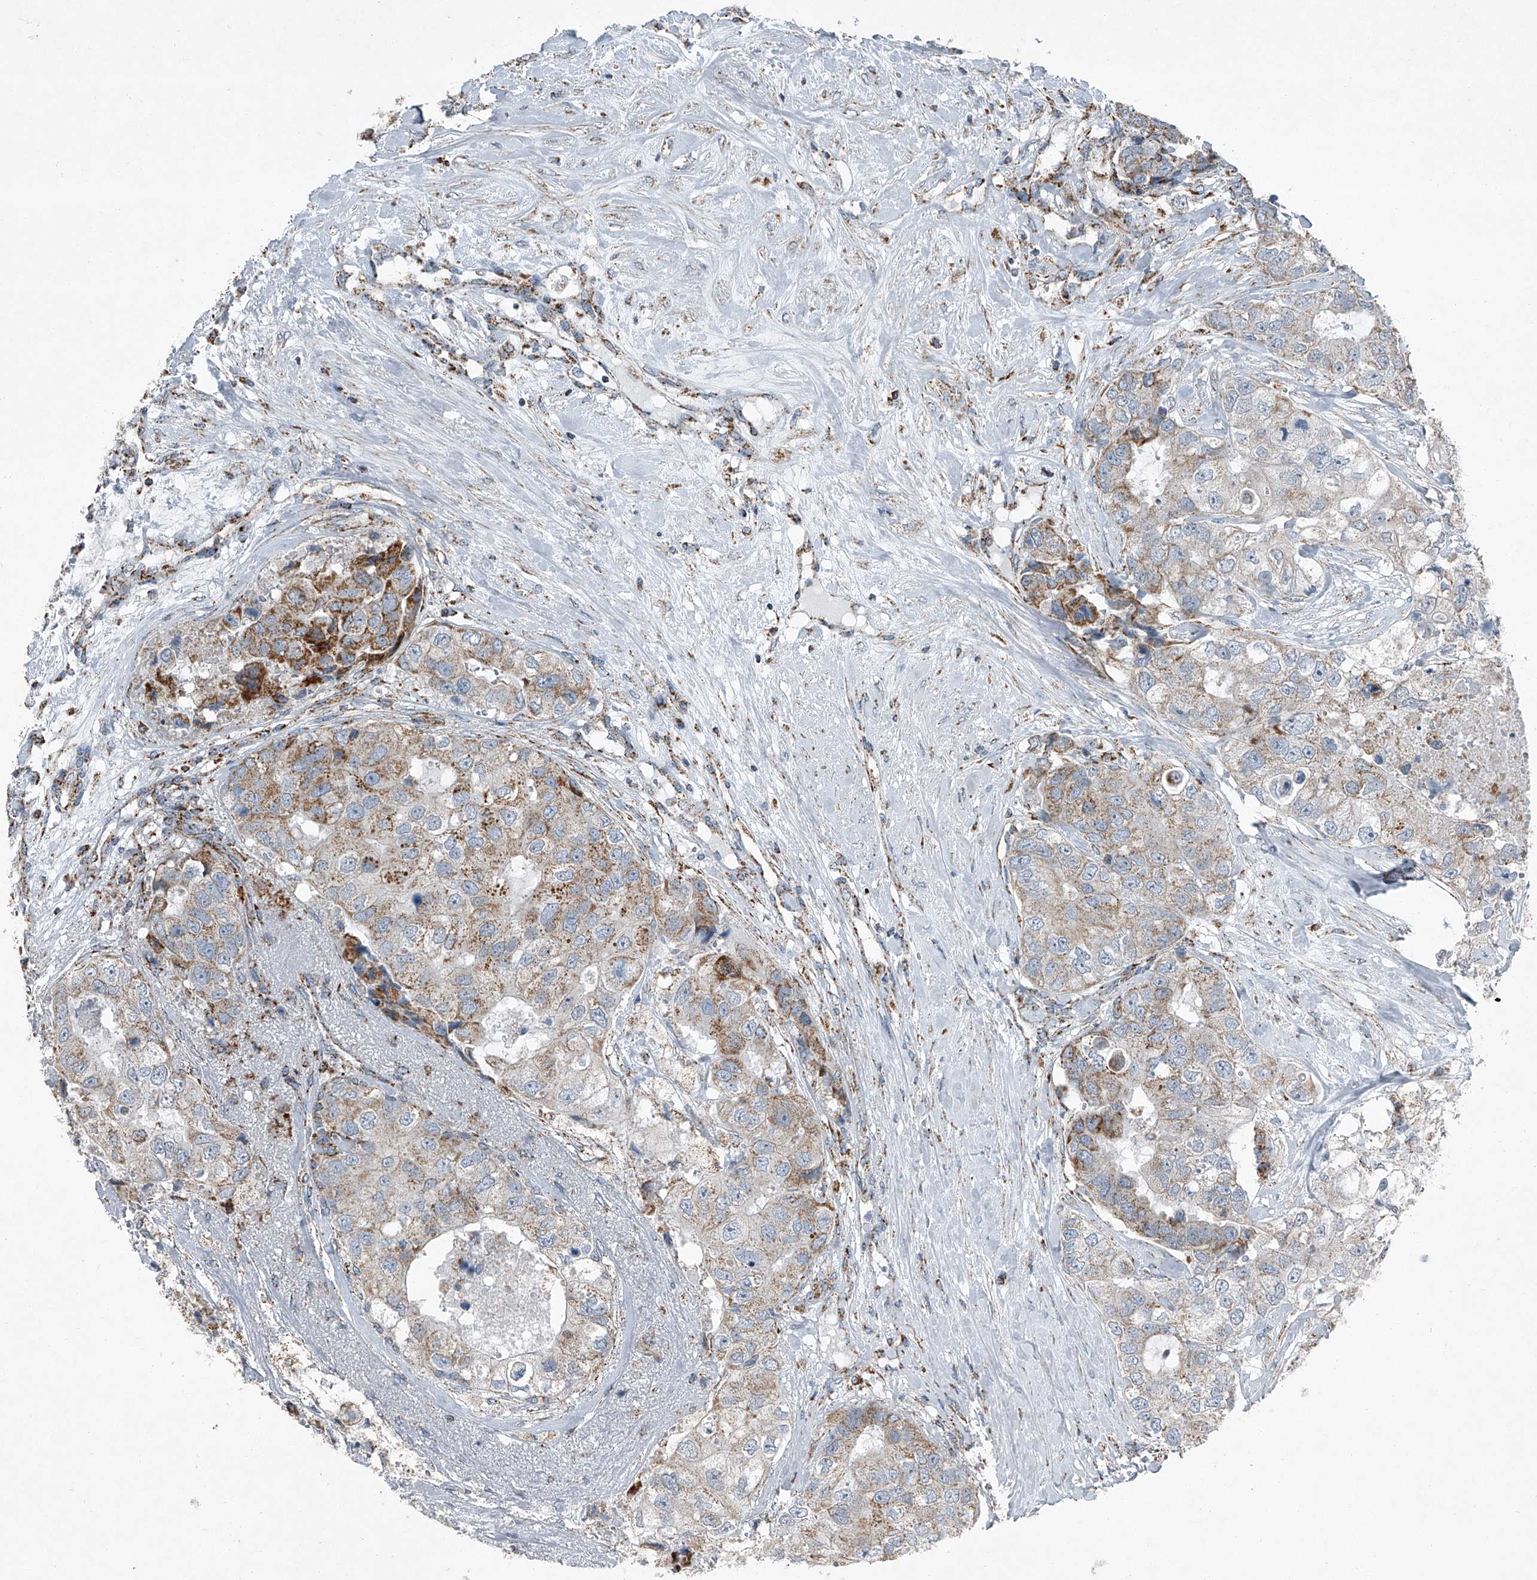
{"staining": {"intensity": "moderate", "quantity": "25%-75%", "location": "cytoplasmic/membranous"}, "tissue": "breast cancer", "cell_type": "Tumor cells", "image_type": "cancer", "snomed": [{"axis": "morphology", "description": "Duct carcinoma"}, {"axis": "topography", "description": "Breast"}], "caption": "Breast intraductal carcinoma stained with DAB IHC reveals medium levels of moderate cytoplasmic/membranous expression in about 25%-75% of tumor cells. Nuclei are stained in blue.", "gene": "CHRNA7", "patient": {"sex": "female", "age": 62}}